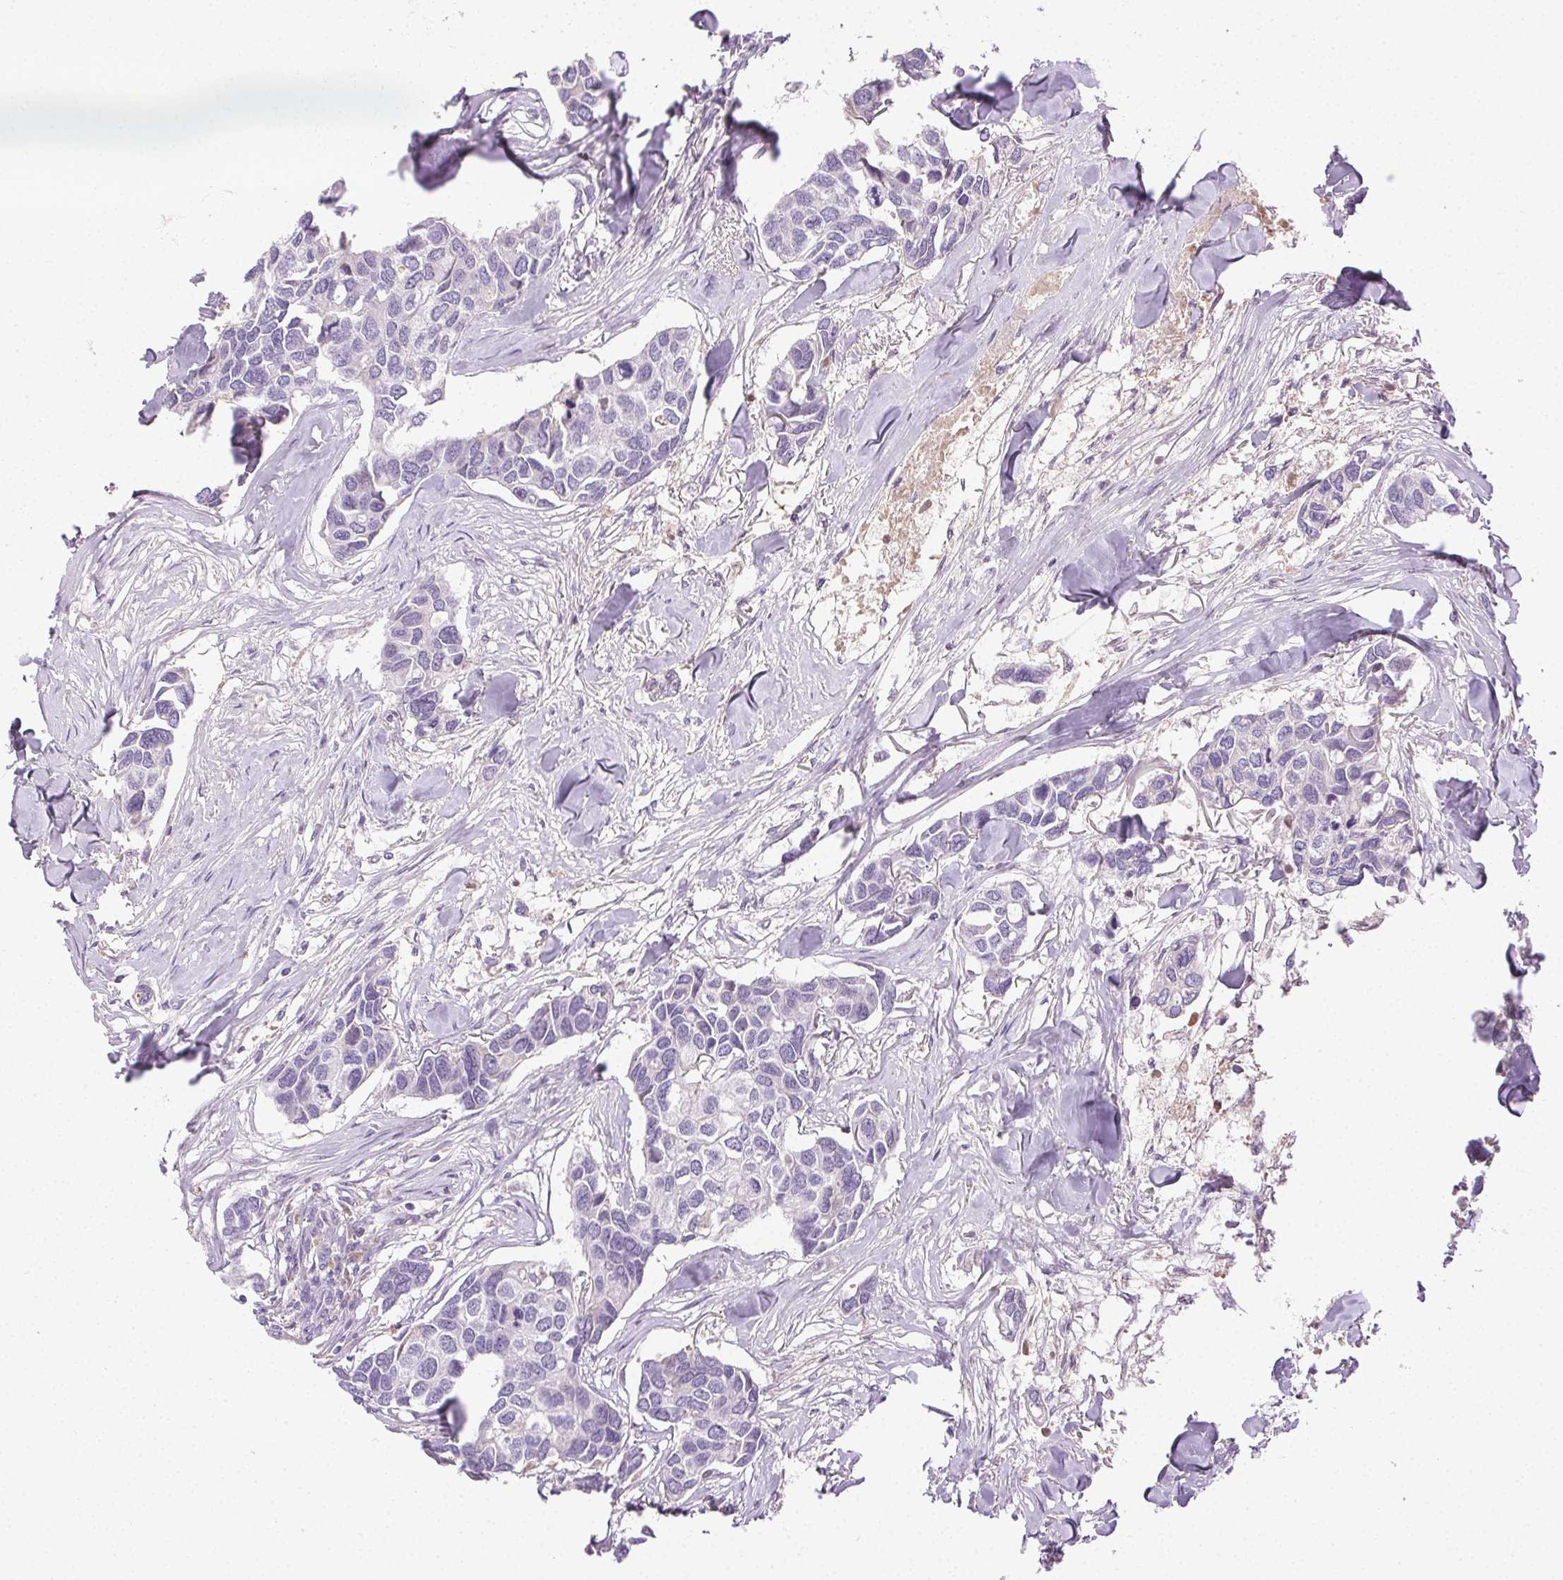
{"staining": {"intensity": "negative", "quantity": "none", "location": "none"}, "tissue": "breast cancer", "cell_type": "Tumor cells", "image_type": "cancer", "snomed": [{"axis": "morphology", "description": "Duct carcinoma"}, {"axis": "topography", "description": "Breast"}], "caption": "DAB (3,3'-diaminobenzidine) immunohistochemical staining of breast cancer (invasive ductal carcinoma) exhibits no significant expression in tumor cells.", "gene": "BPIFB2", "patient": {"sex": "female", "age": 83}}